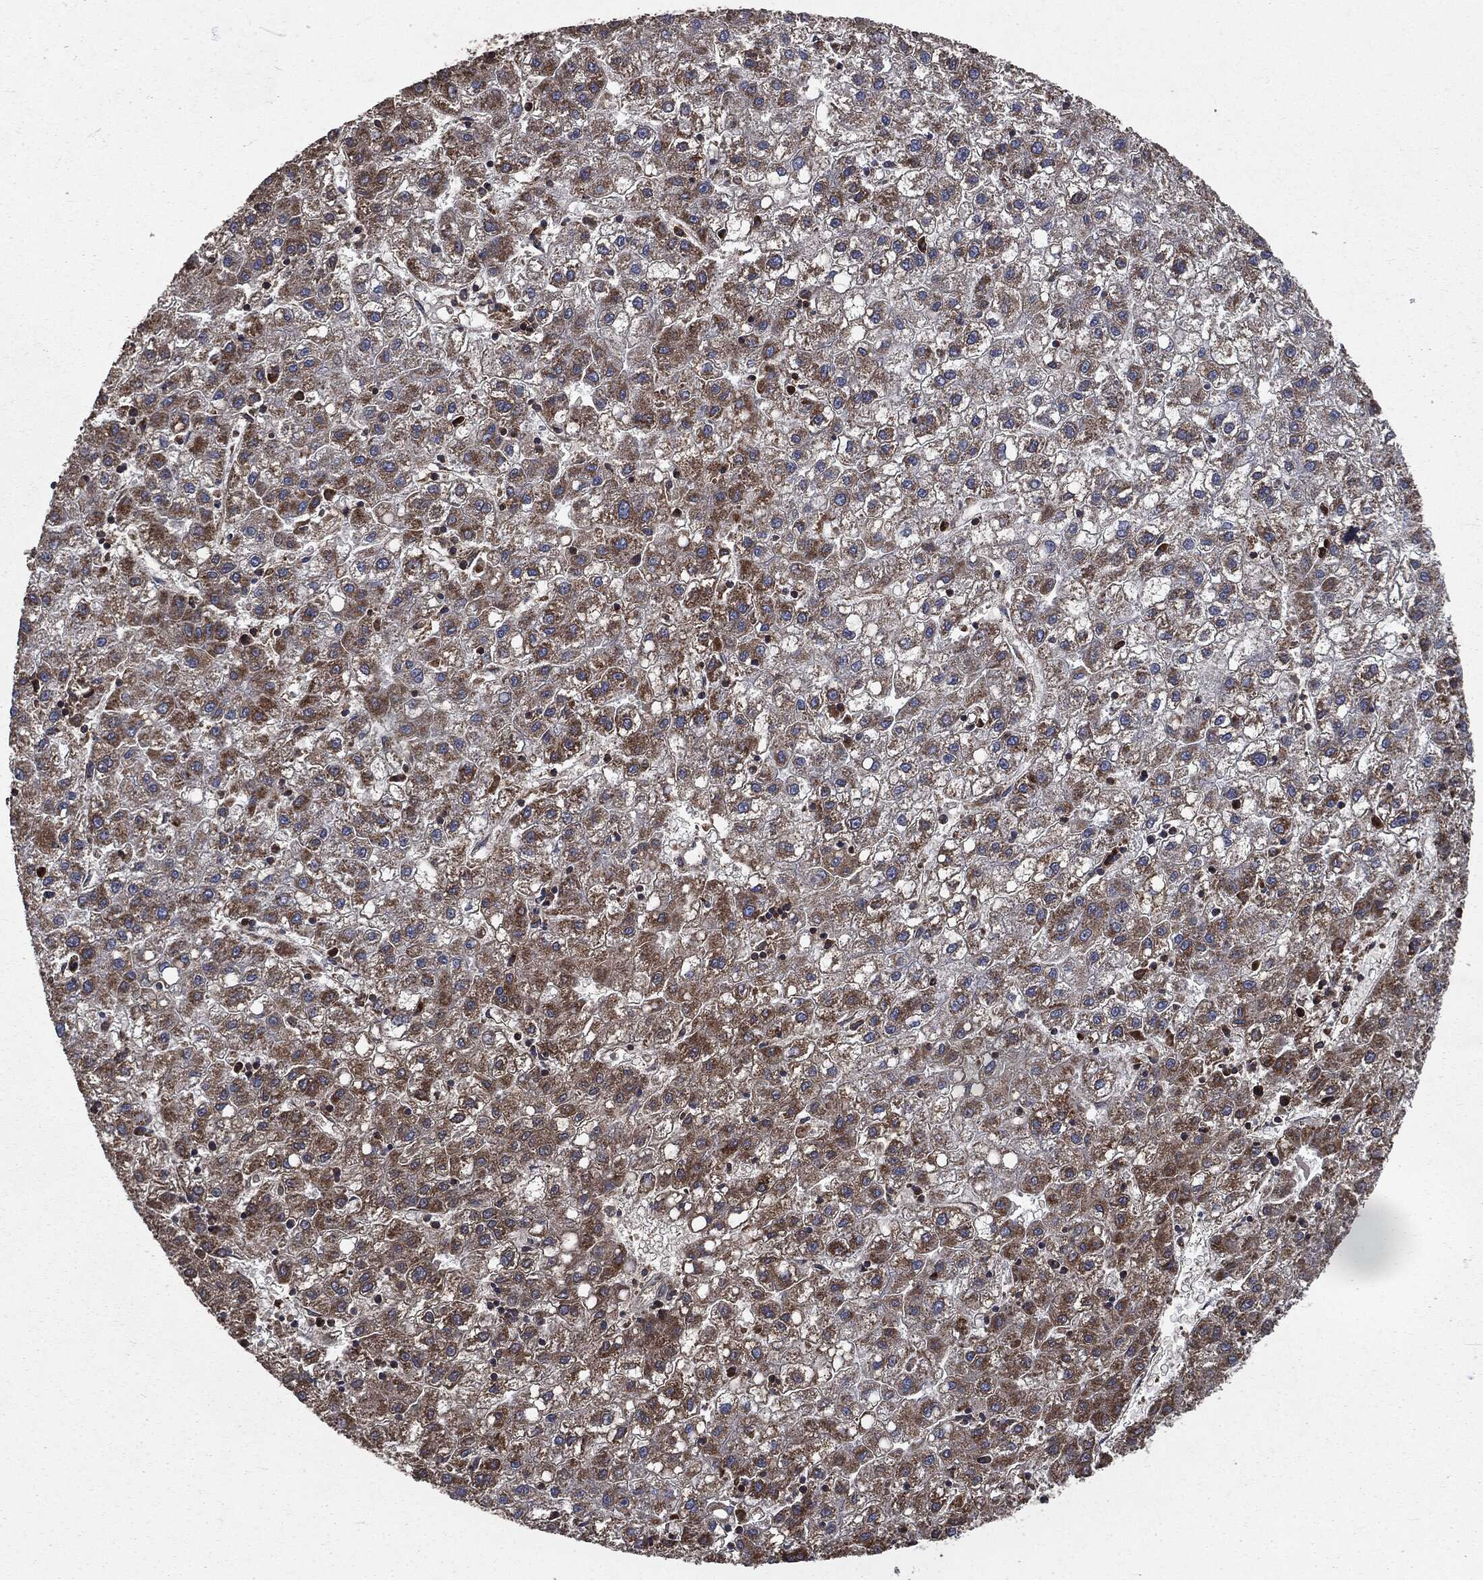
{"staining": {"intensity": "moderate", "quantity": "25%-75%", "location": "cytoplasmic/membranous"}, "tissue": "liver cancer", "cell_type": "Tumor cells", "image_type": "cancer", "snomed": [{"axis": "morphology", "description": "Carcinoma, Hepatocellular, NOS"}, {"axis": "topography", "description": "Liver"}], "caption": "Human liver cancer (hepatocellular carcinoma) stained with a brown dye reveals moderate cytoplasmic/membranous positive expression in approximately 25%-75% of tumor cells.", "gene": "MAPK6", "patient": {"sex": "male", "age": 72}}